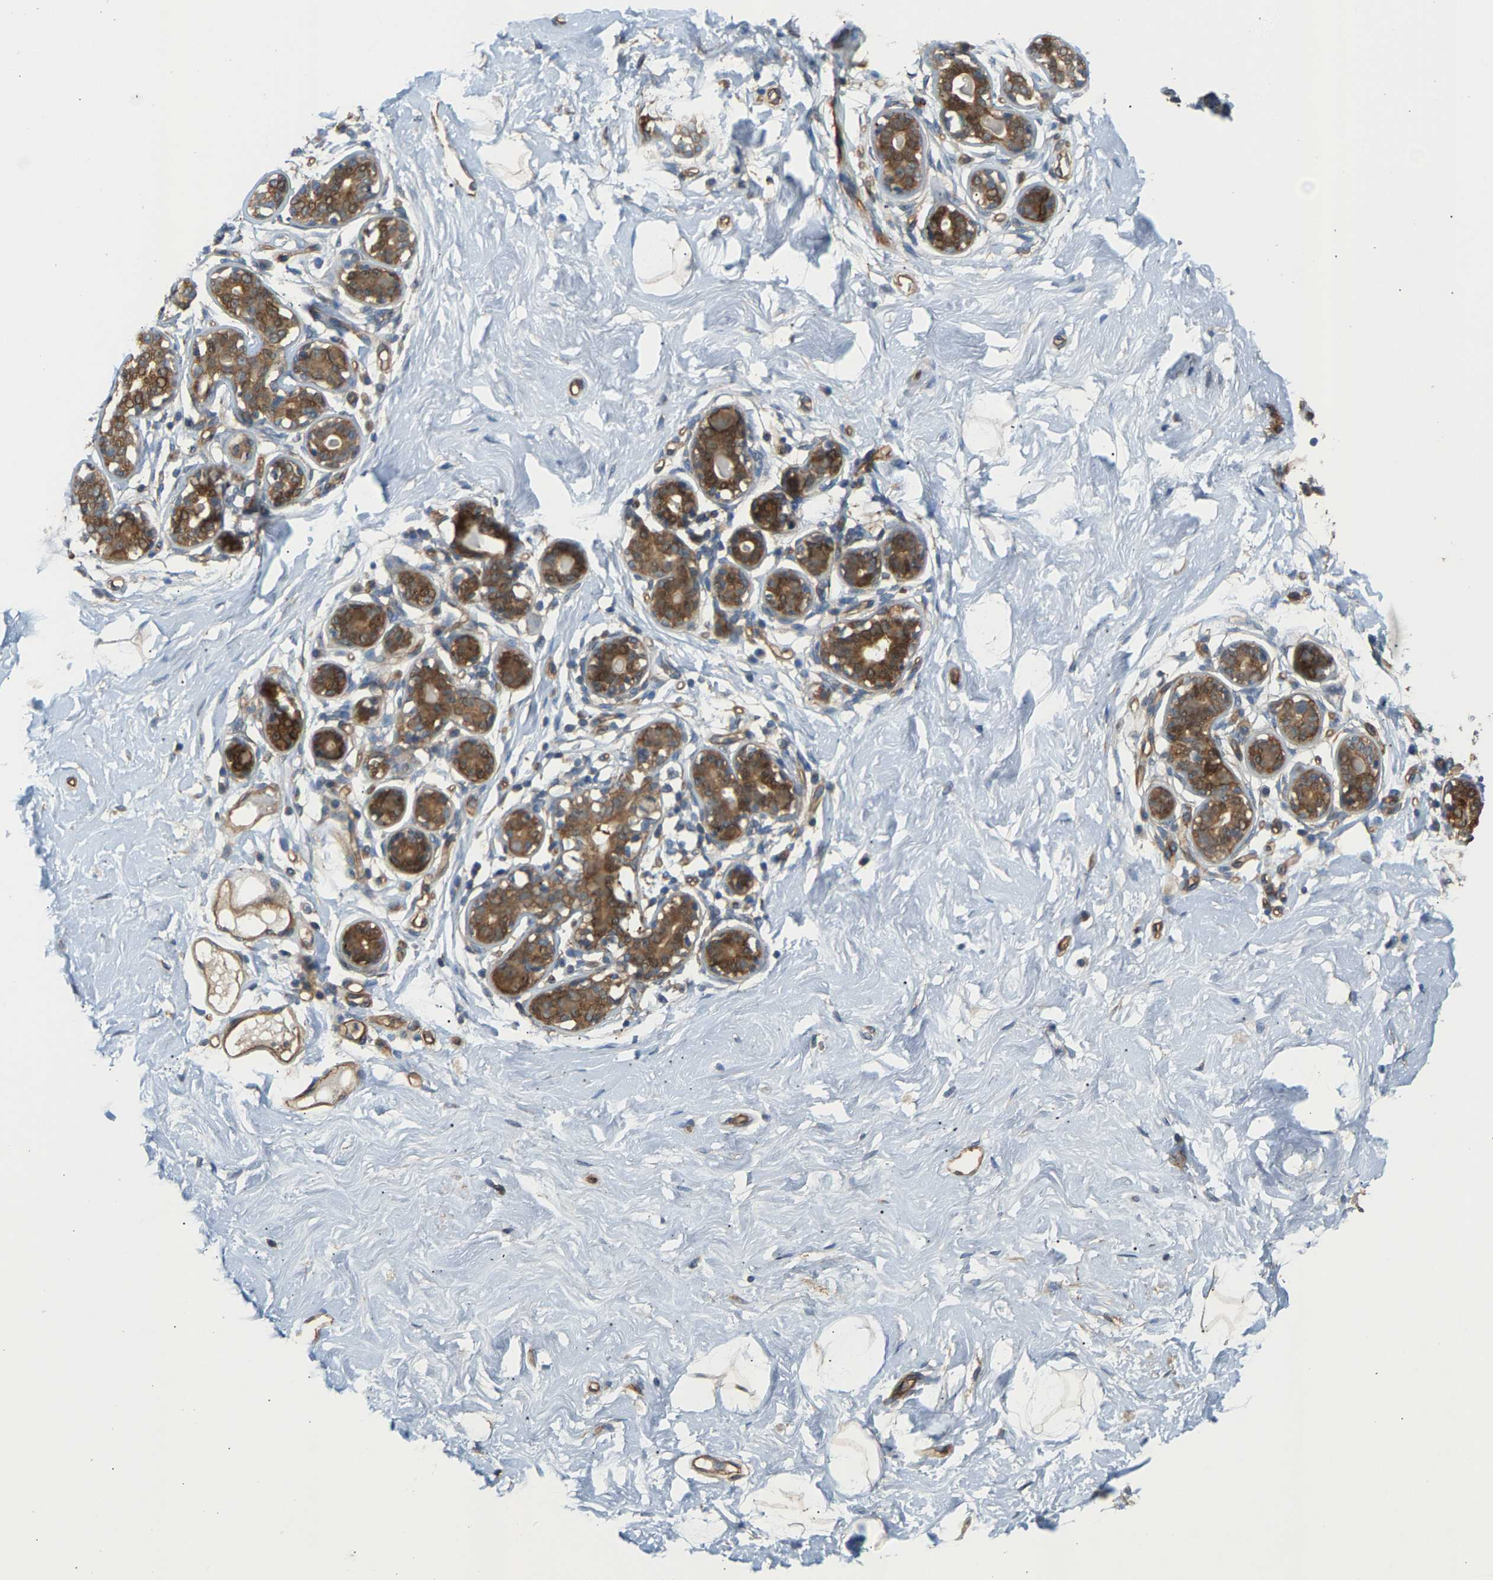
{"staining": {"intensity": "strong", "quantity": ">75%", "location": "cytoplasmic/membranous"}, "tissue": "breast", "cell_type": "Adipocytes", "image_type": "normal", "snomed": [{"axis": "morphology", "description": "Normal tissue, NOS"}, {"axis": "topography", "description": "Breast"}], "caption": "Immunohistochemical staining of normal human breast reveals high levels of strong cytoplasmic/membranous staining in about >75% of adipocytes. (Stains: DAB in brown, nuclei in blue, Microscopy: brightfield microscopy at high magnification).", "gene": "KRTAP27", "patient": {"sex": "female", "age": 23}}